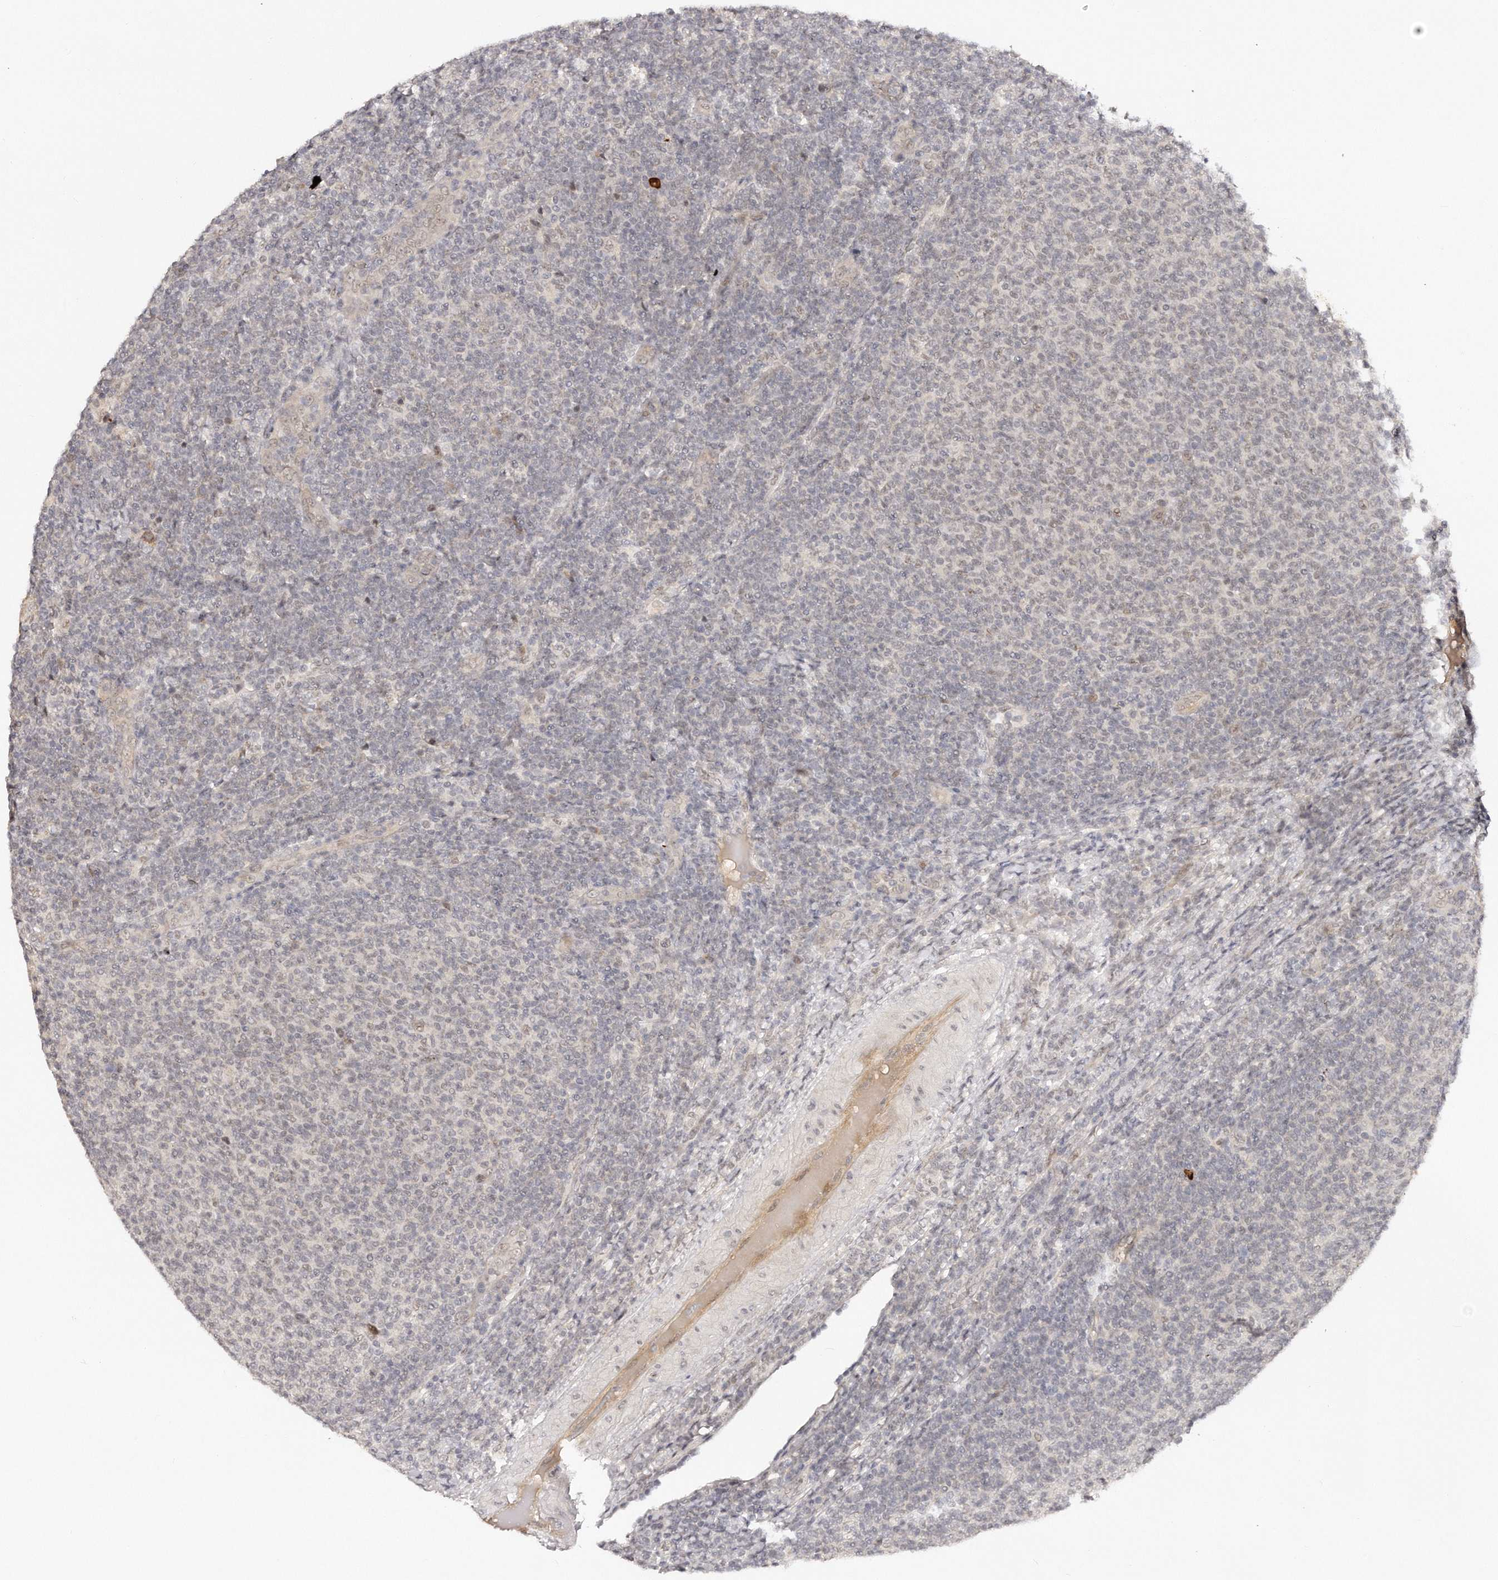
{"staining": {"intensity": "negative", "quantity": "none", "location": "none"}, "tissue": "lymphoma", "cell_type": "Tumor cells", "image_type": "cancer", "snomed": [{"axis": "morphology", "description": "Malignant lymphoma, non-Hodgkin's type, Low grade"}, {"axis": "topography", "description": "Lymph node"}], "caption": "Immunohistochemistry micrograph of malignant lymphoma, non-Hodgkin's type (low-grade) stained for a protein (brown), which exhibits no expression in tumor cells. (Stains: DAB IHC with hematoxylin counter stain, Microscopy: brightfield microscopy at high magnification).", "gene": "SOX4", "patient": {"sex": "male", "age": 66}}